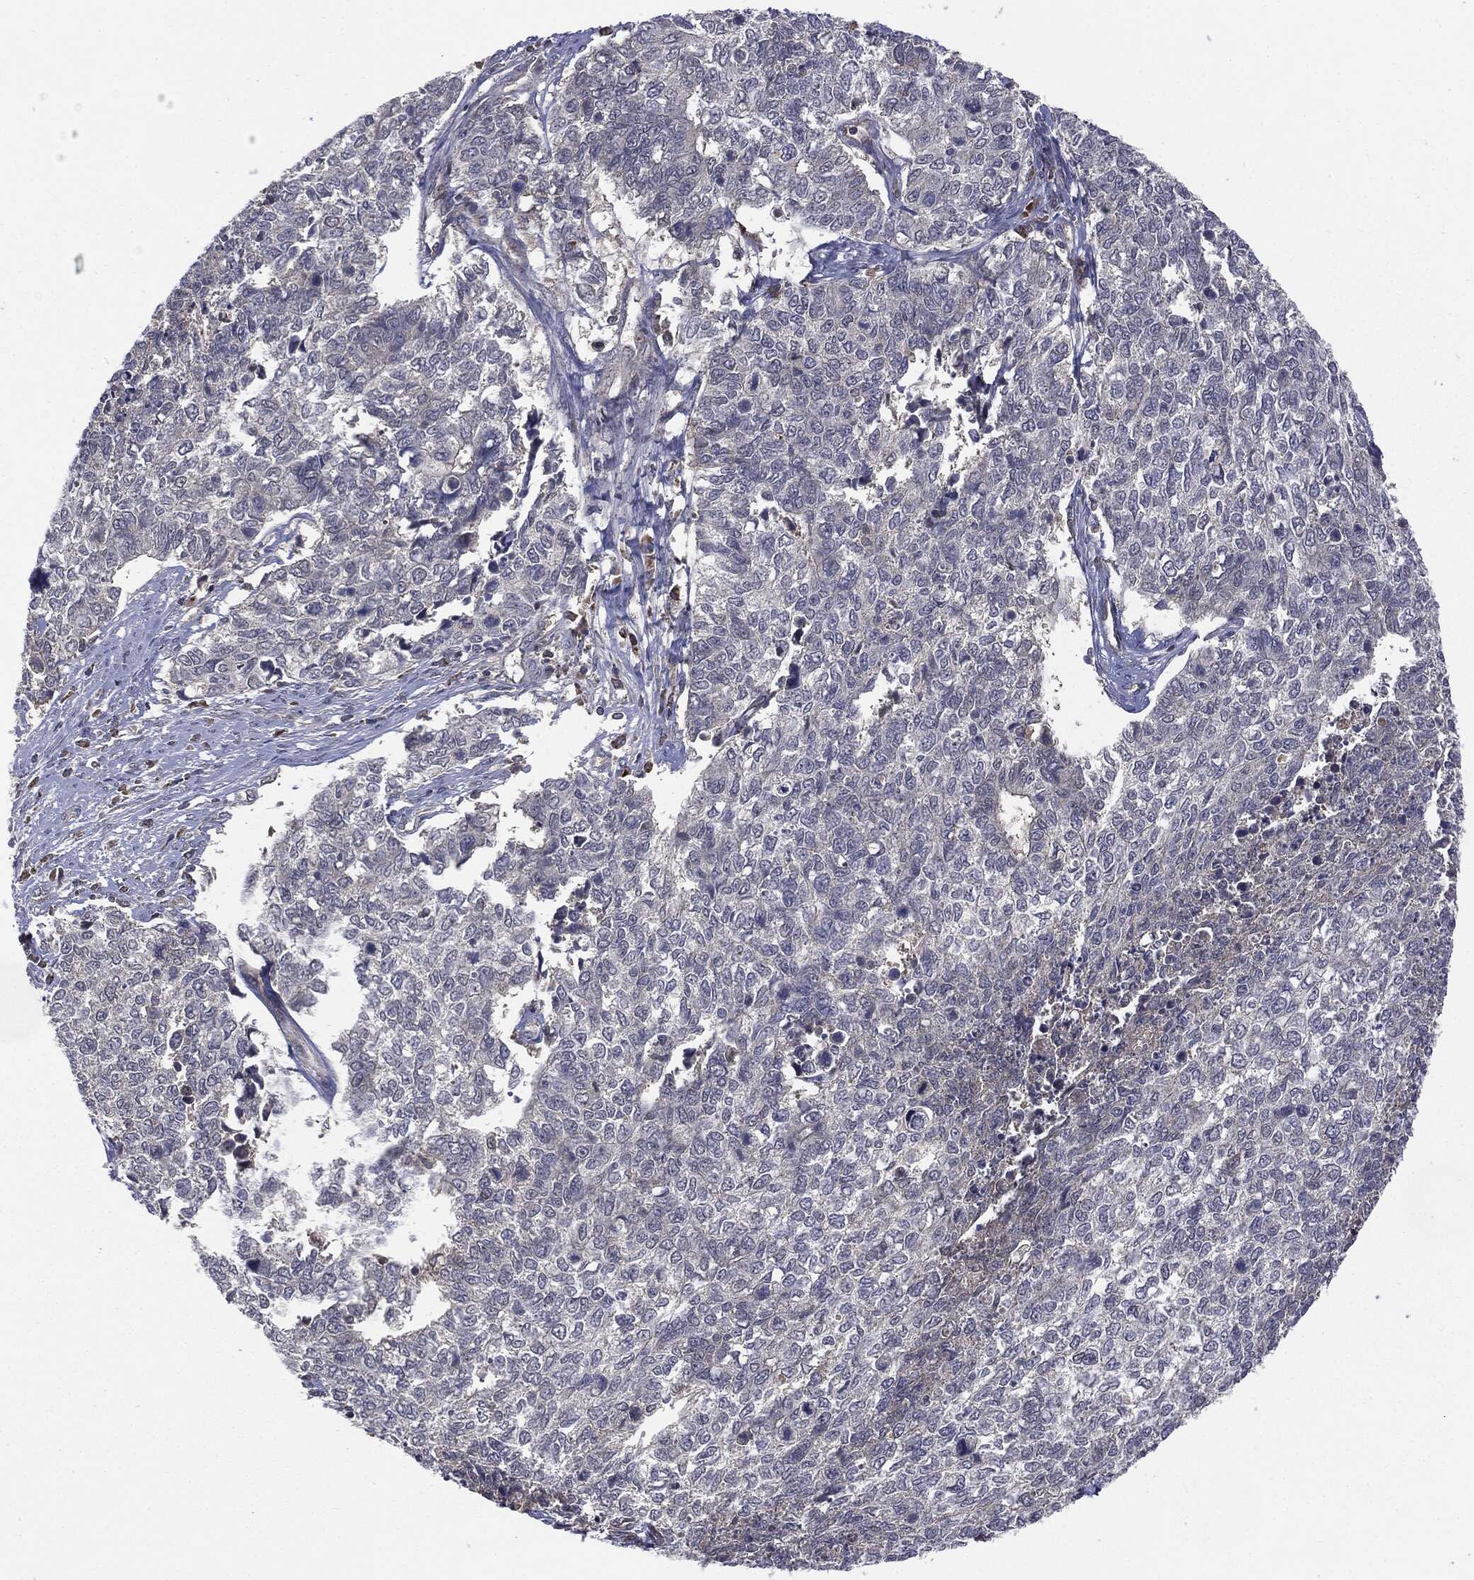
{"staining": {"intensity": "negative", "quantity": "none", "location": "none"}, "tissue": "cervical cancer", "cell_type": "Tumor cells", "image_type": "cancer", "snomed": [{"axis": "morphology", "description": "Adenocarcinoma, NOS"}, {"axis": "topography", "description": "Cervix"}], "caption": "Tumor cells show no significant protein expression in adenocarcinoma (cervical).", "gene": "PTPA", "patient": {"sex": "female", "age": 63}}